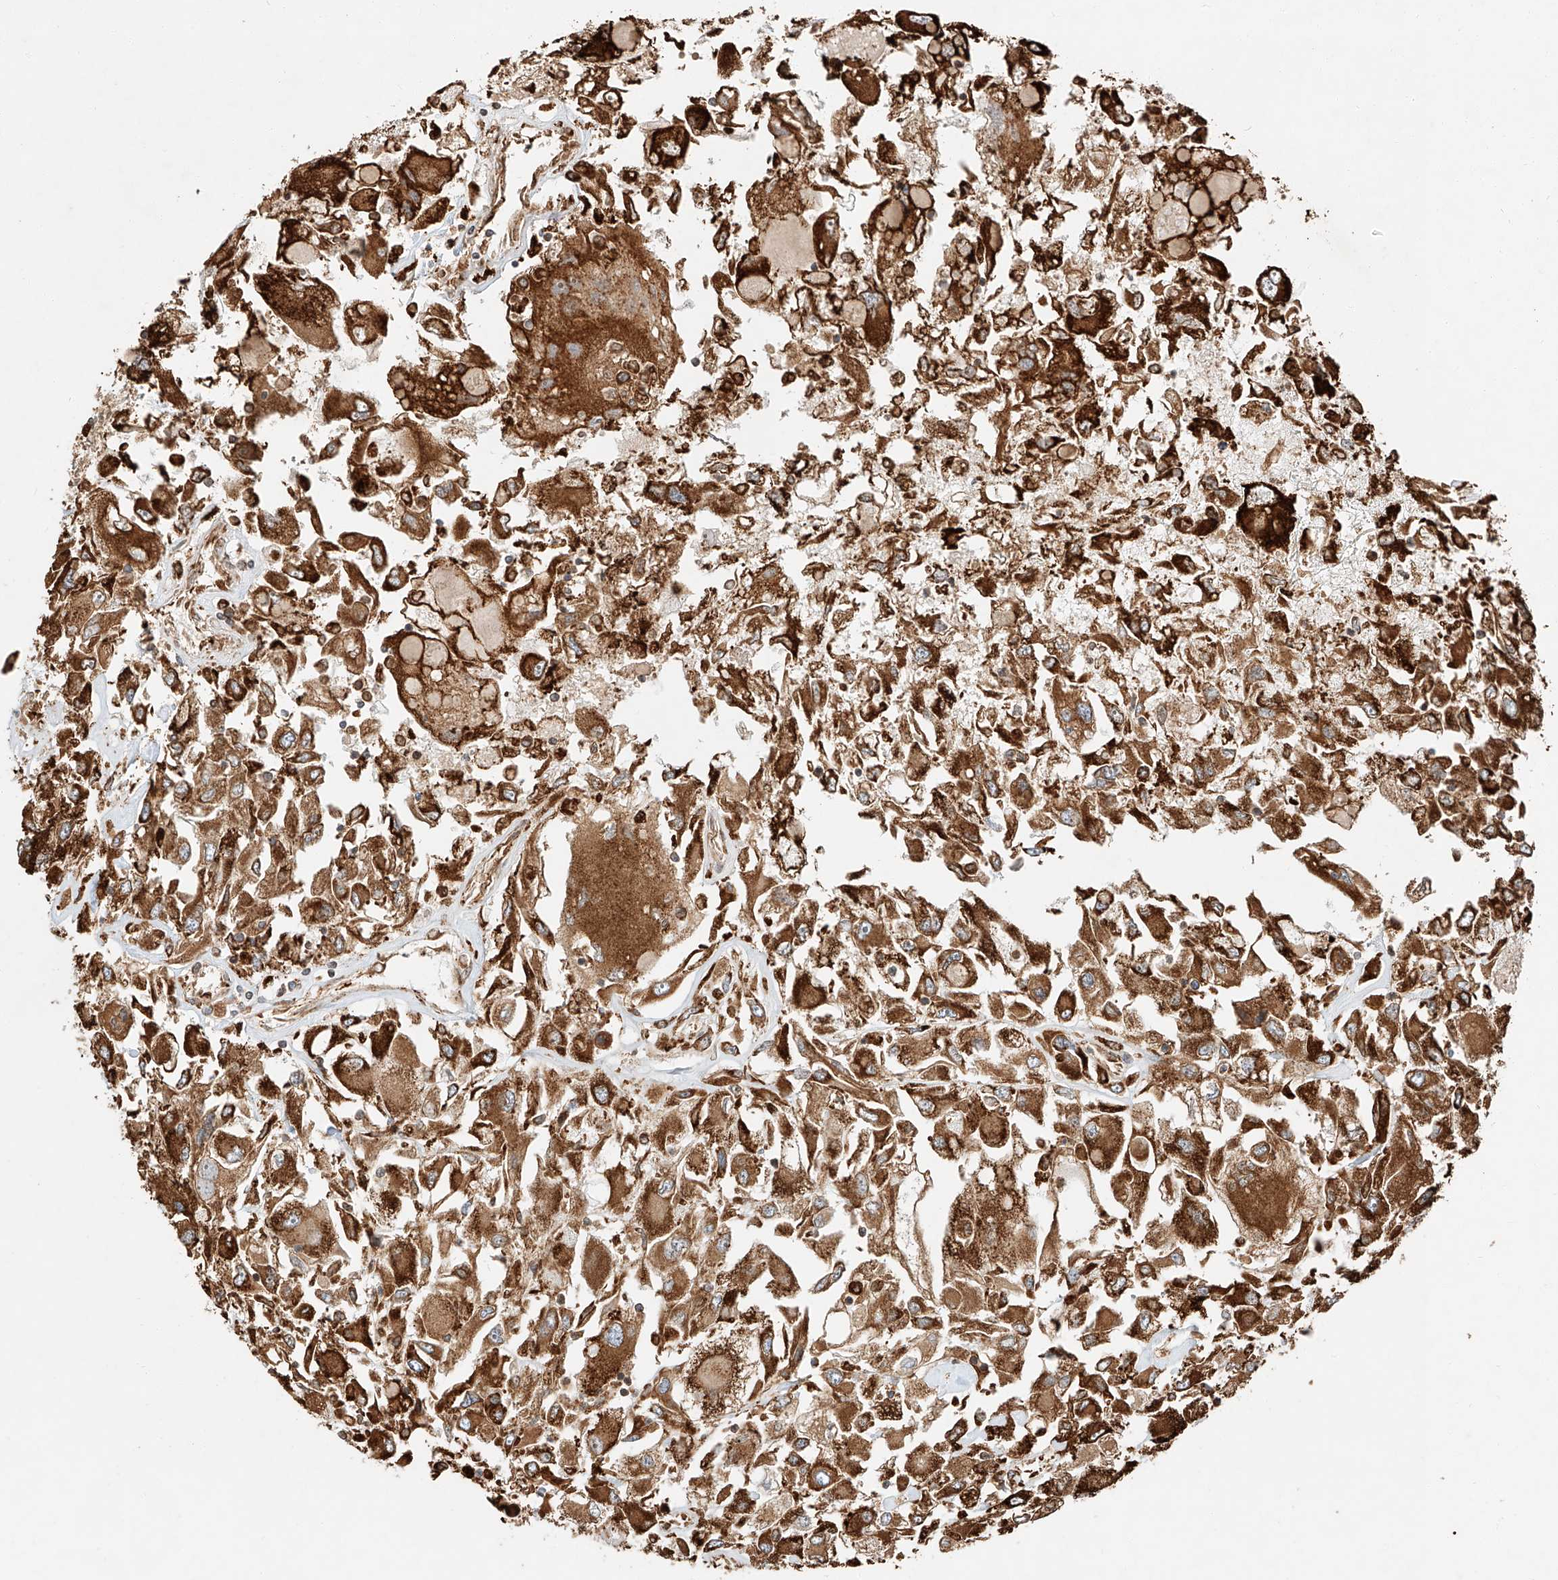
{"staining": {"intensity": "strong", "quantity": ">75%", "location": "cytoplasmic/membranous"}, "tissue": "renal cancer", "cell_type": "Tumor cells", "image_type": "cancer", "snomed": [{"axis": "morphology", "description": "Adenocarcinoma, NOS"}, {"axis": "topography", "description": "Kidney"}], "caption": "A photomicrograph of renal cancer stained for a protein reveals strong cytoplasmic/membranous brown staining in tumor cells. Nuclei are stained in blue.", "gene": "ZNF84", "patient": {"sex": "female", "age": 52}}